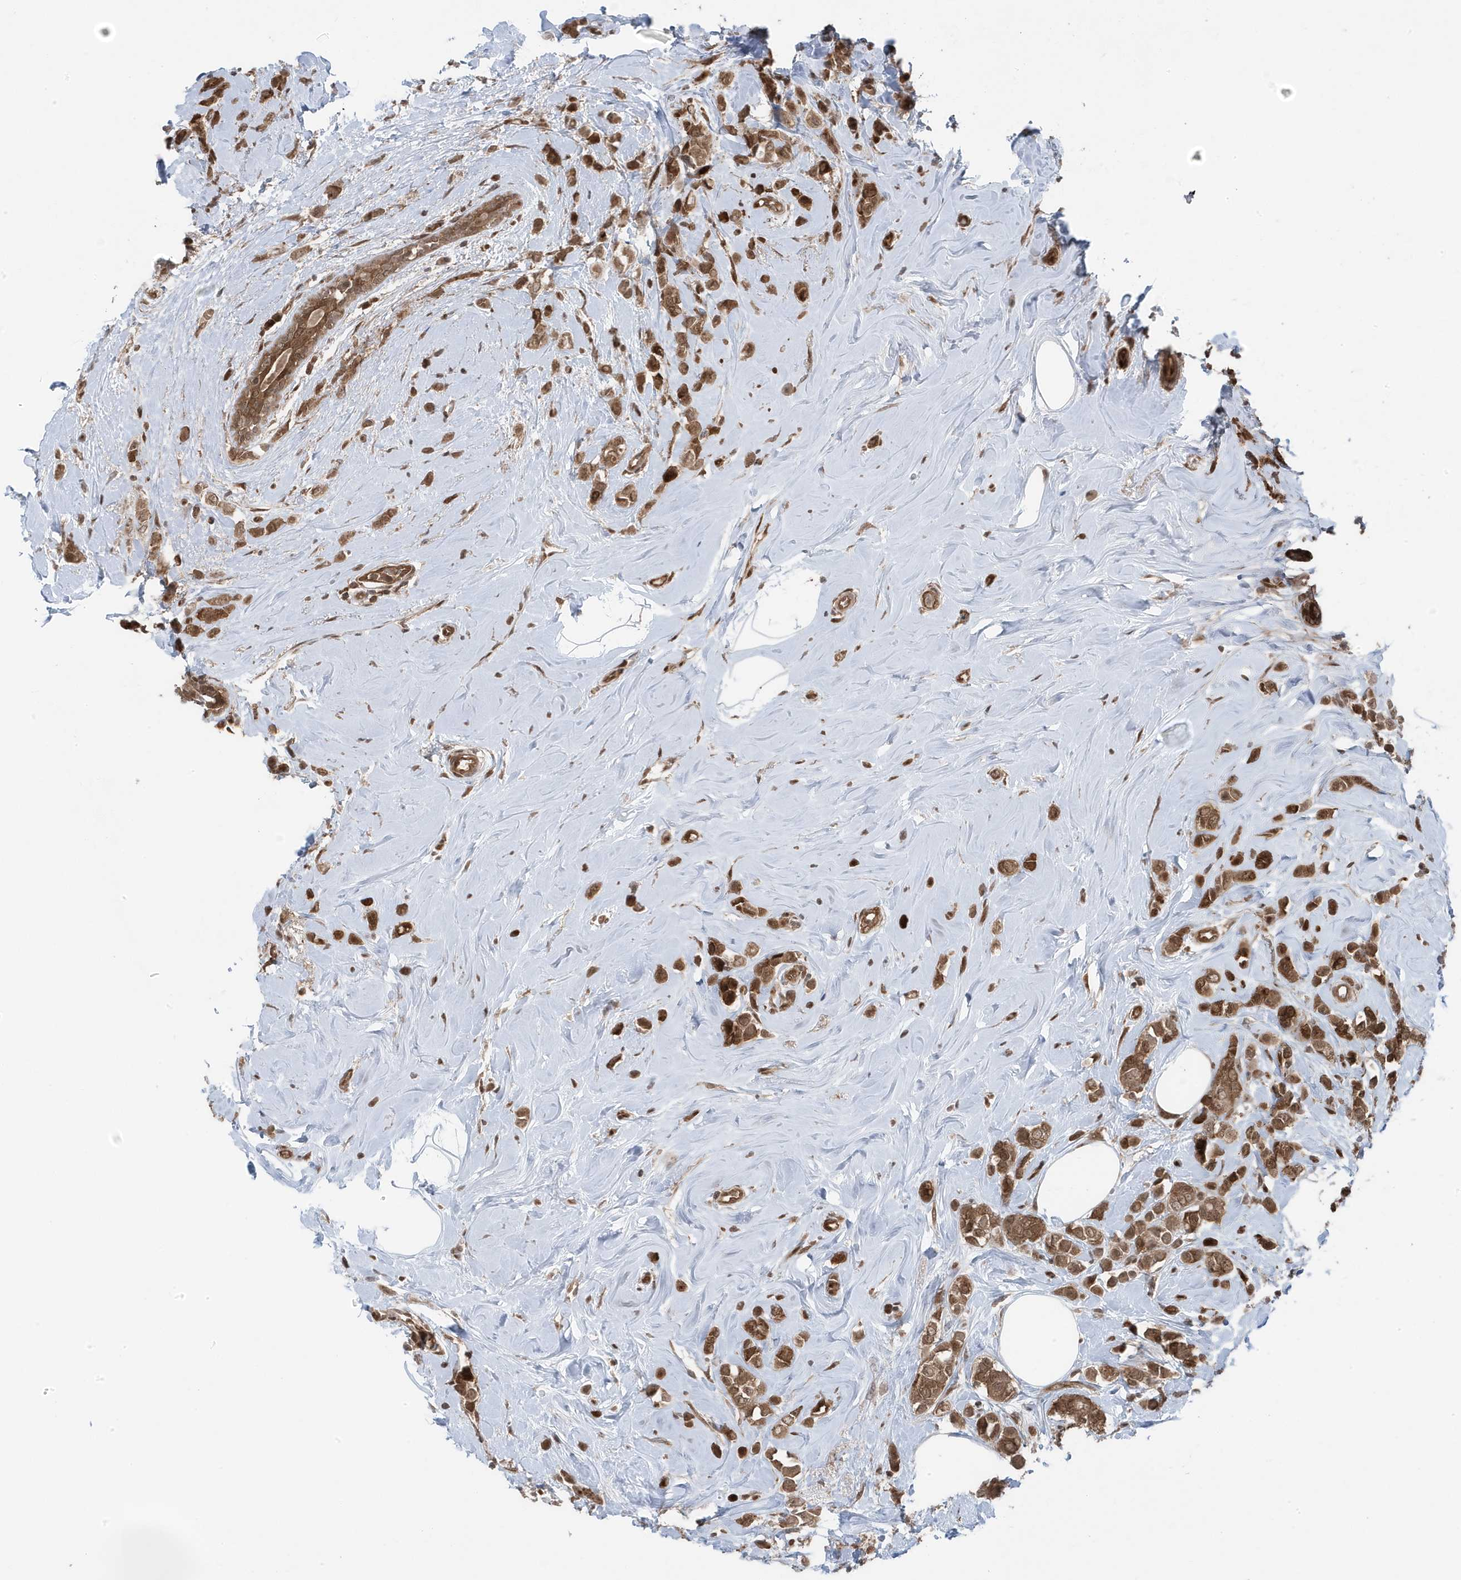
{"staining": {"intensity": "moderate", "quantity": ">75%", "location": "cytoplasmic/membranous,nuclear"}, "tissue": "breast cancer", "cell_type": "Tumor cells", "image_type": "cancer", "snomed": [{"axis": "morphology", "description": "Lobular carcinoma"}, {"axis": "topography", "description": "Breast"}], "caption": "Immunohistochemical staining of human breast cancer (lobular carcinoma) displays medium levels of moderate cytoplasmic/membranous and nuclear expression in approximately >75% of tumor cells.", "gene": "MAPK1IP1L", "patient": {"sex": "female", "age": 47}}